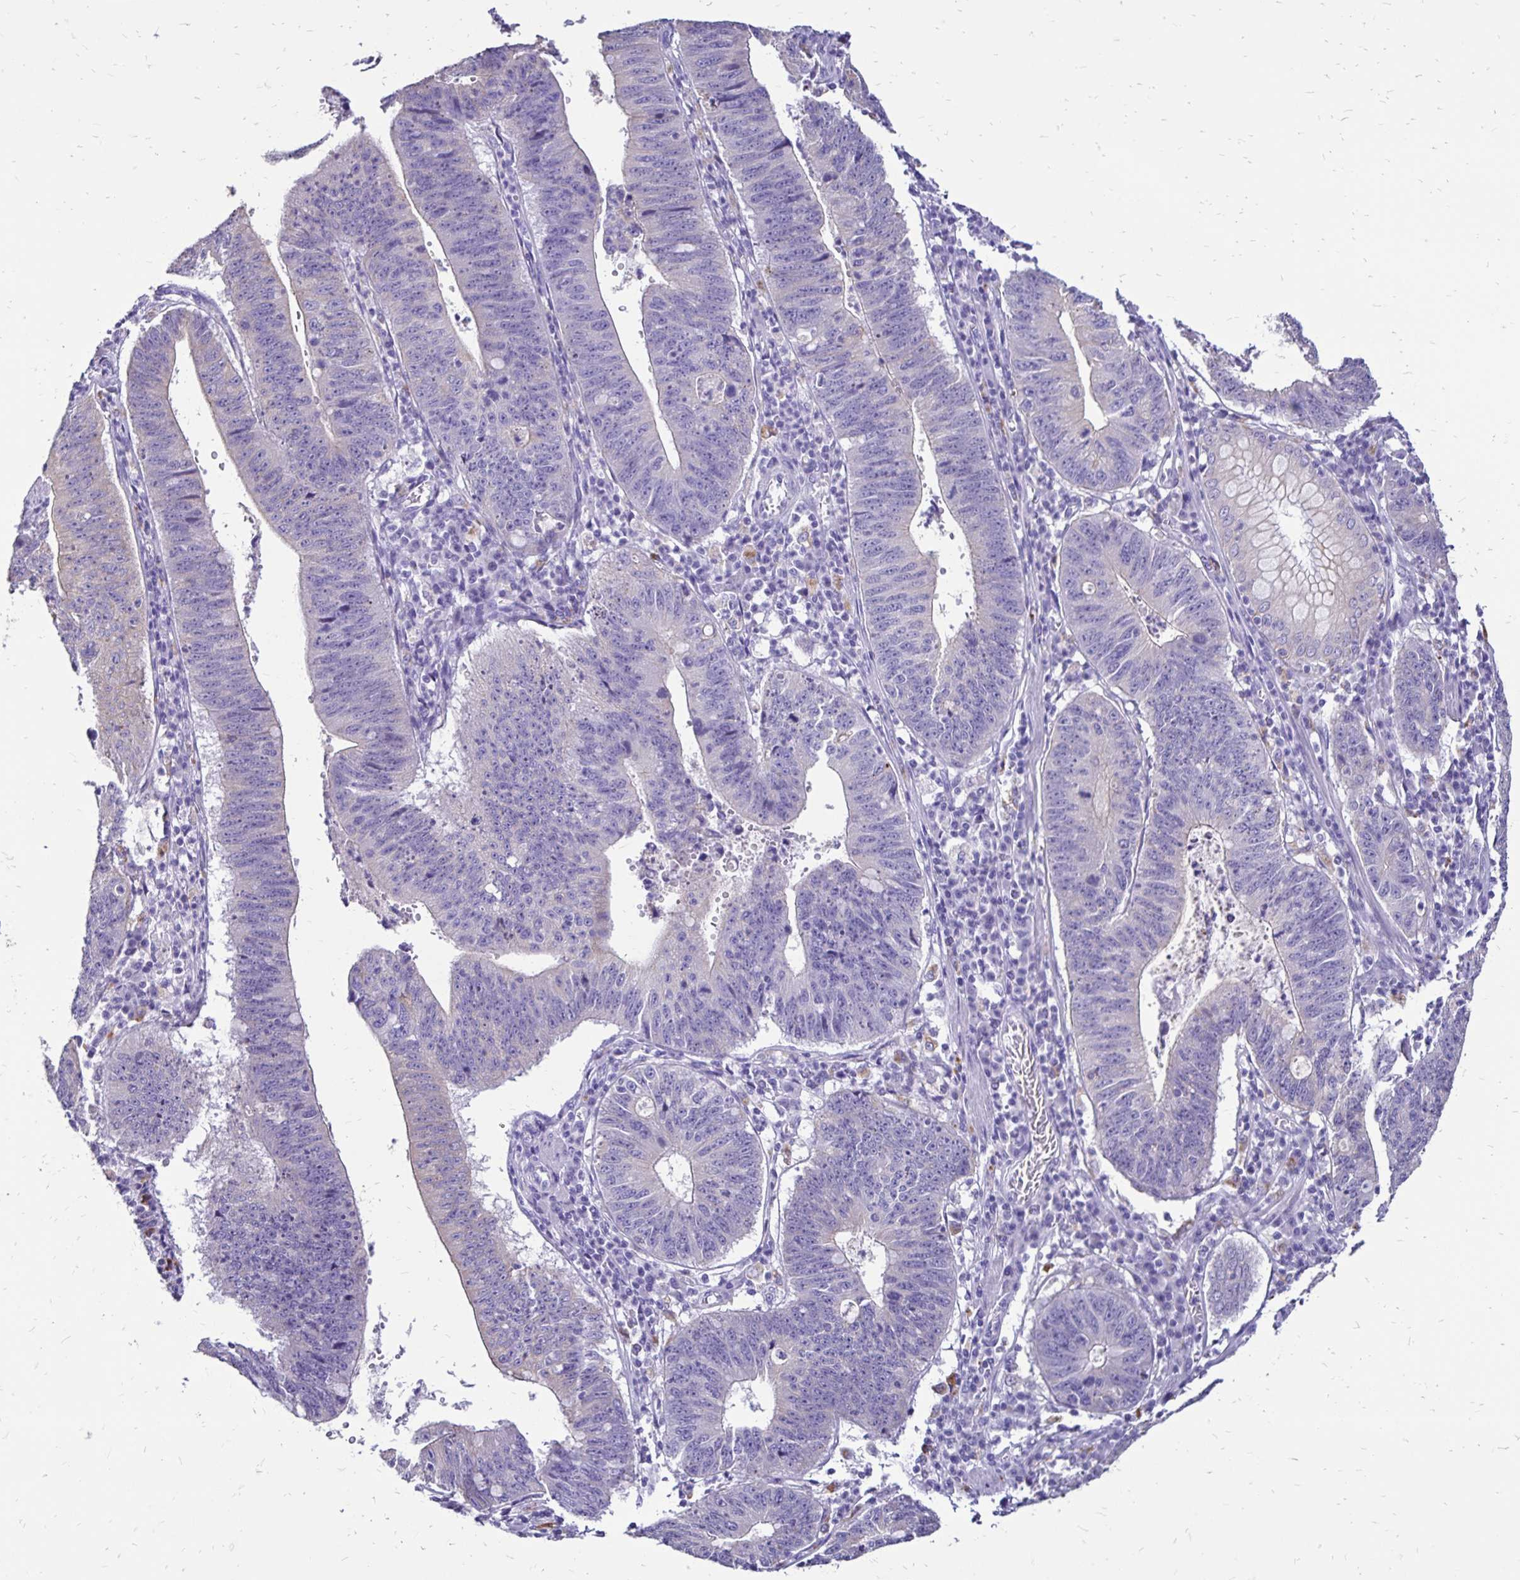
{"staining": {"intensity": "negative", "quantity": "none", "location": "none"}, "tissue": "stomach cancer", "cell_type": "Tumor cells", "image_type": "cancer", "snomed": [{"axis": "morphology", "description": "Adenocarcinoma, NOS"}, {"axis": "topography", "description": "Stomach"}], "caption": "Immunohistochemical staining of human stomach cancer displays no significant expression in tumor cells.", "gene": "EVPL", "patient": {"sex": "male", "age": 59}}